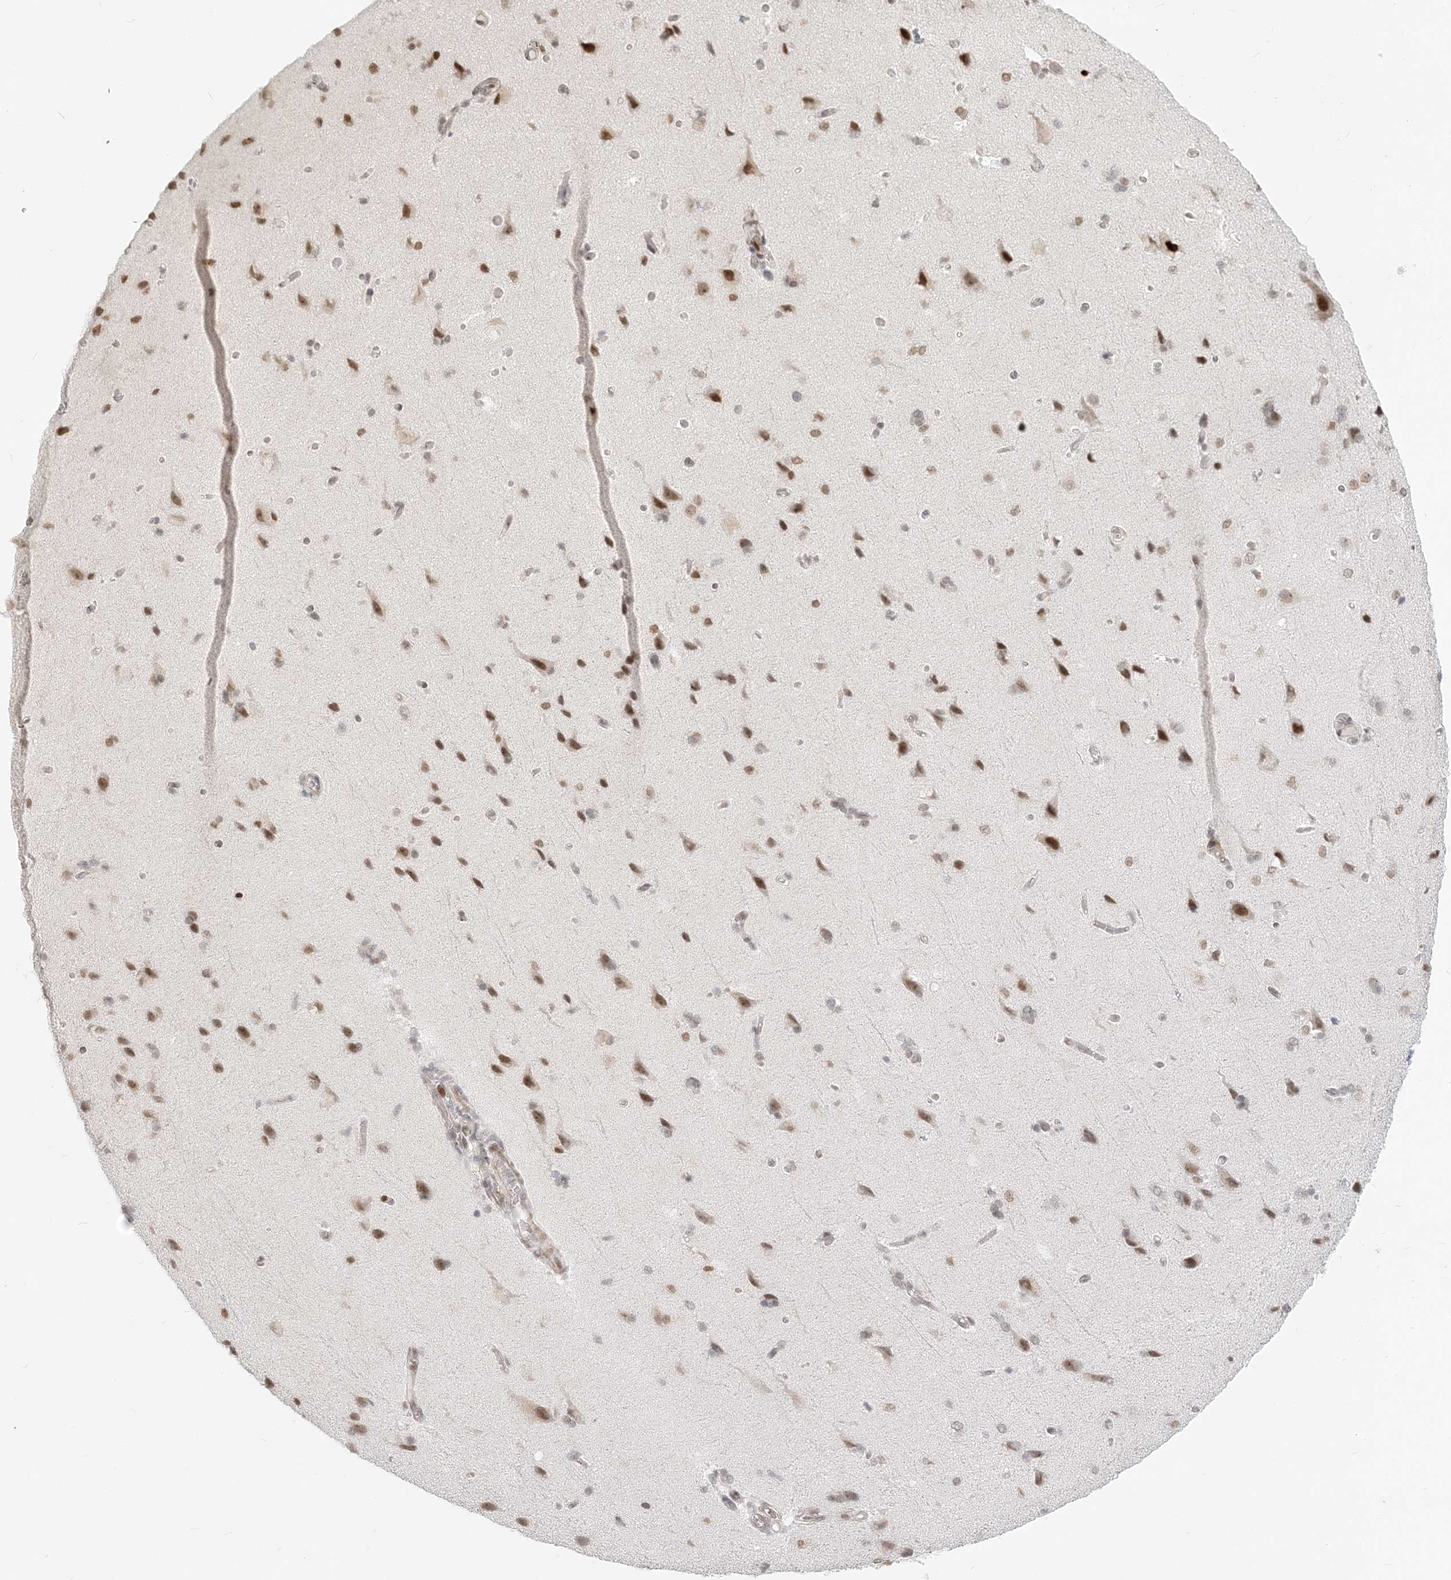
{"staining": {"intensity": "weak", "quantity": "25%-75%", "location": "nuclear"}, "tissue": "cerebral cortex", "cell_type": "Endothelial cells", "image_type": "normal", "snomed": [{"axis": "morphology", "description": "Normal tissue, NOS"}, {"axis": "topography", "description": "Cerebral cortex"}], "caption": "A low amount of weak nuclear positivity is seen in about 25%-75% of endothelial cells in unremarkable cerebral cortex.", "gene": "BAZ1B", "patient": {"sex": "male", "age": 62}}